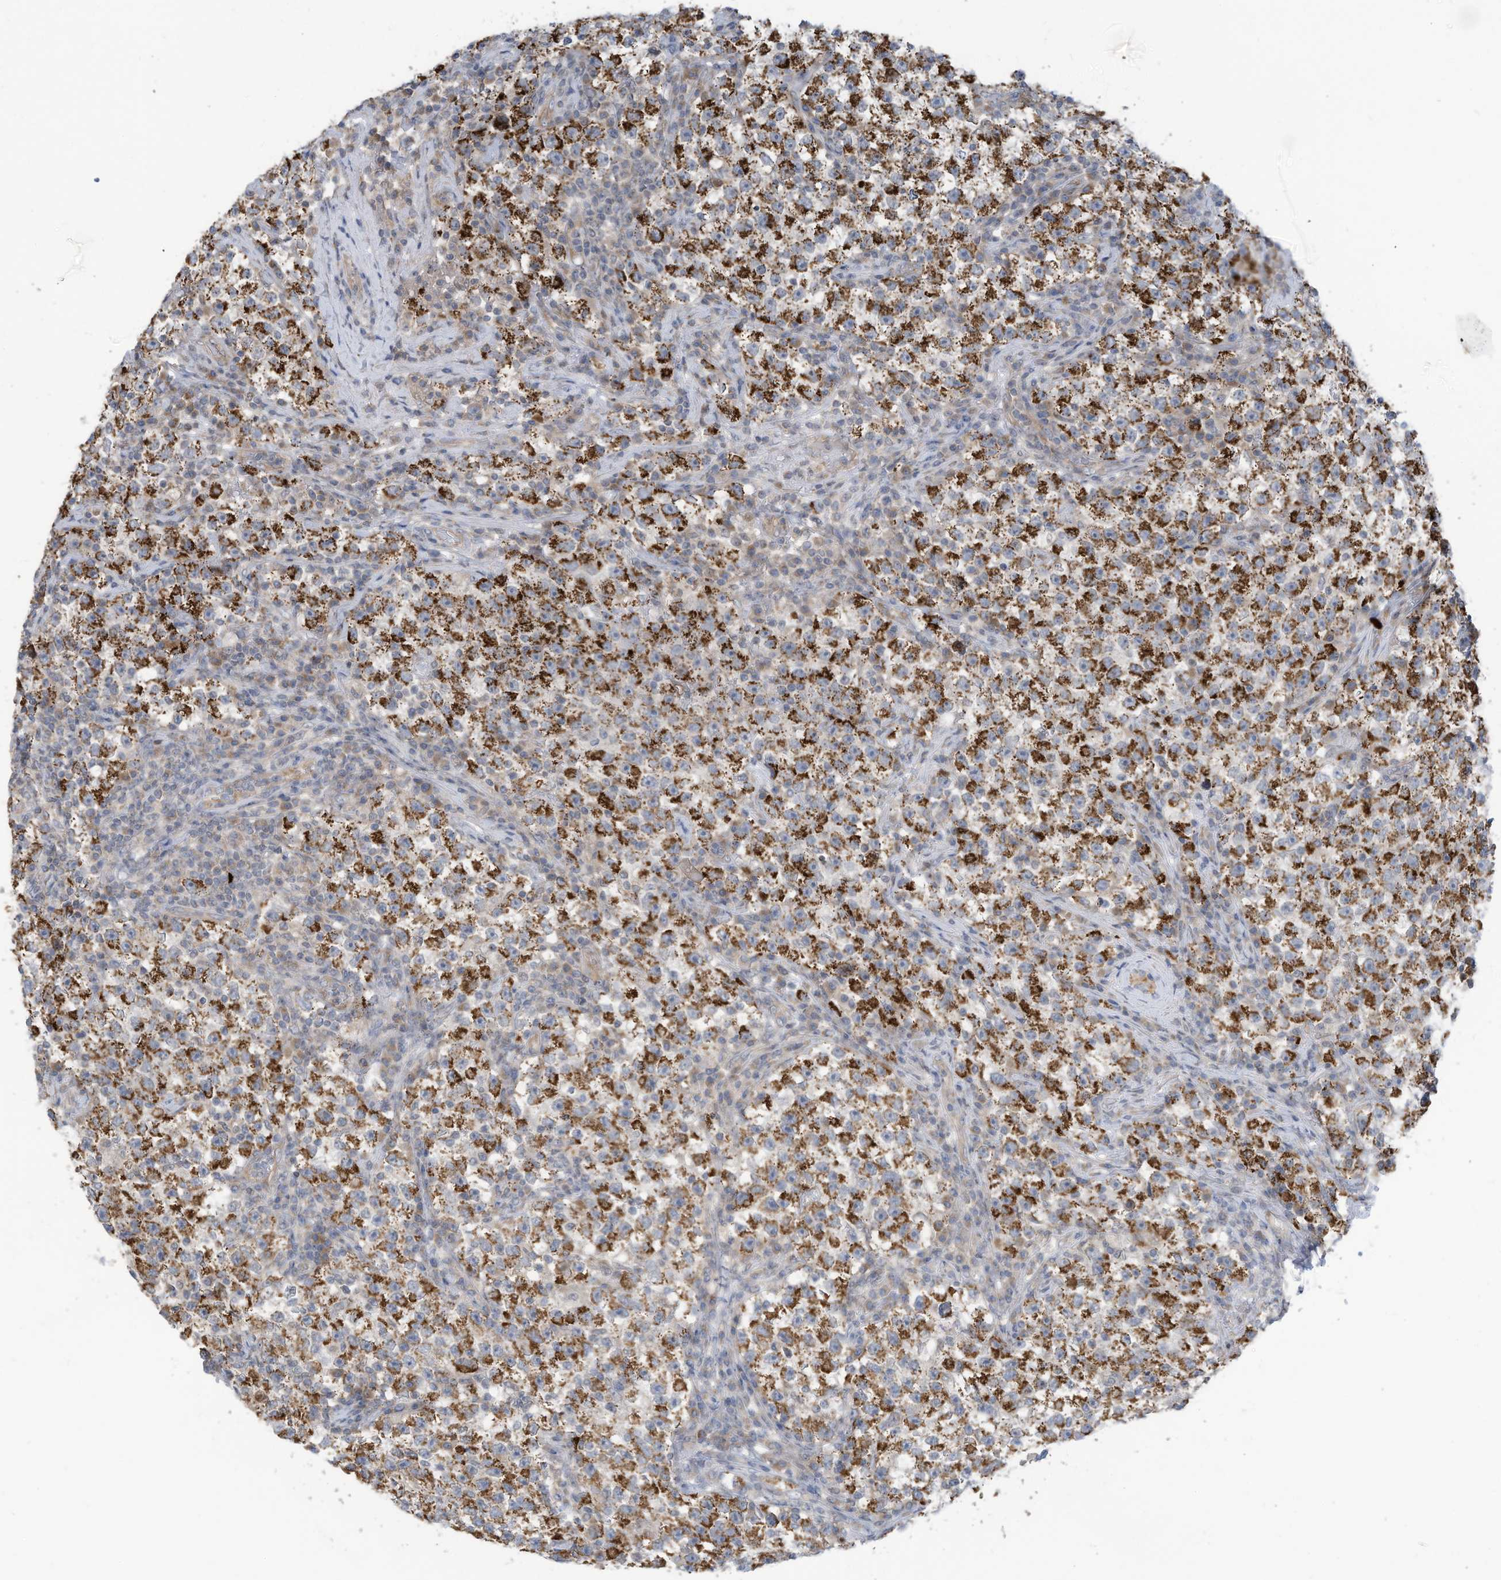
{"staining": {"intensity": "strong", "quantity": ">75%", "location": "cytoplasmic/membranous"}, "tissue": "testis cancer", "cell_type": "Tumor cells", "image_type": "cancer", "snomed": [{"axis": "morphology", "description": "Seminoma, NOS"}, {"axis": "topography", "description": "Testis"}], "caption": "Protein analysis of testis seminoma tissue reveals strong cytoplasmic/membranous positivity in about >75% of tumor cells.", "gene": "SCGB1D2", "patient": {"sex": "male", "age": 22}}